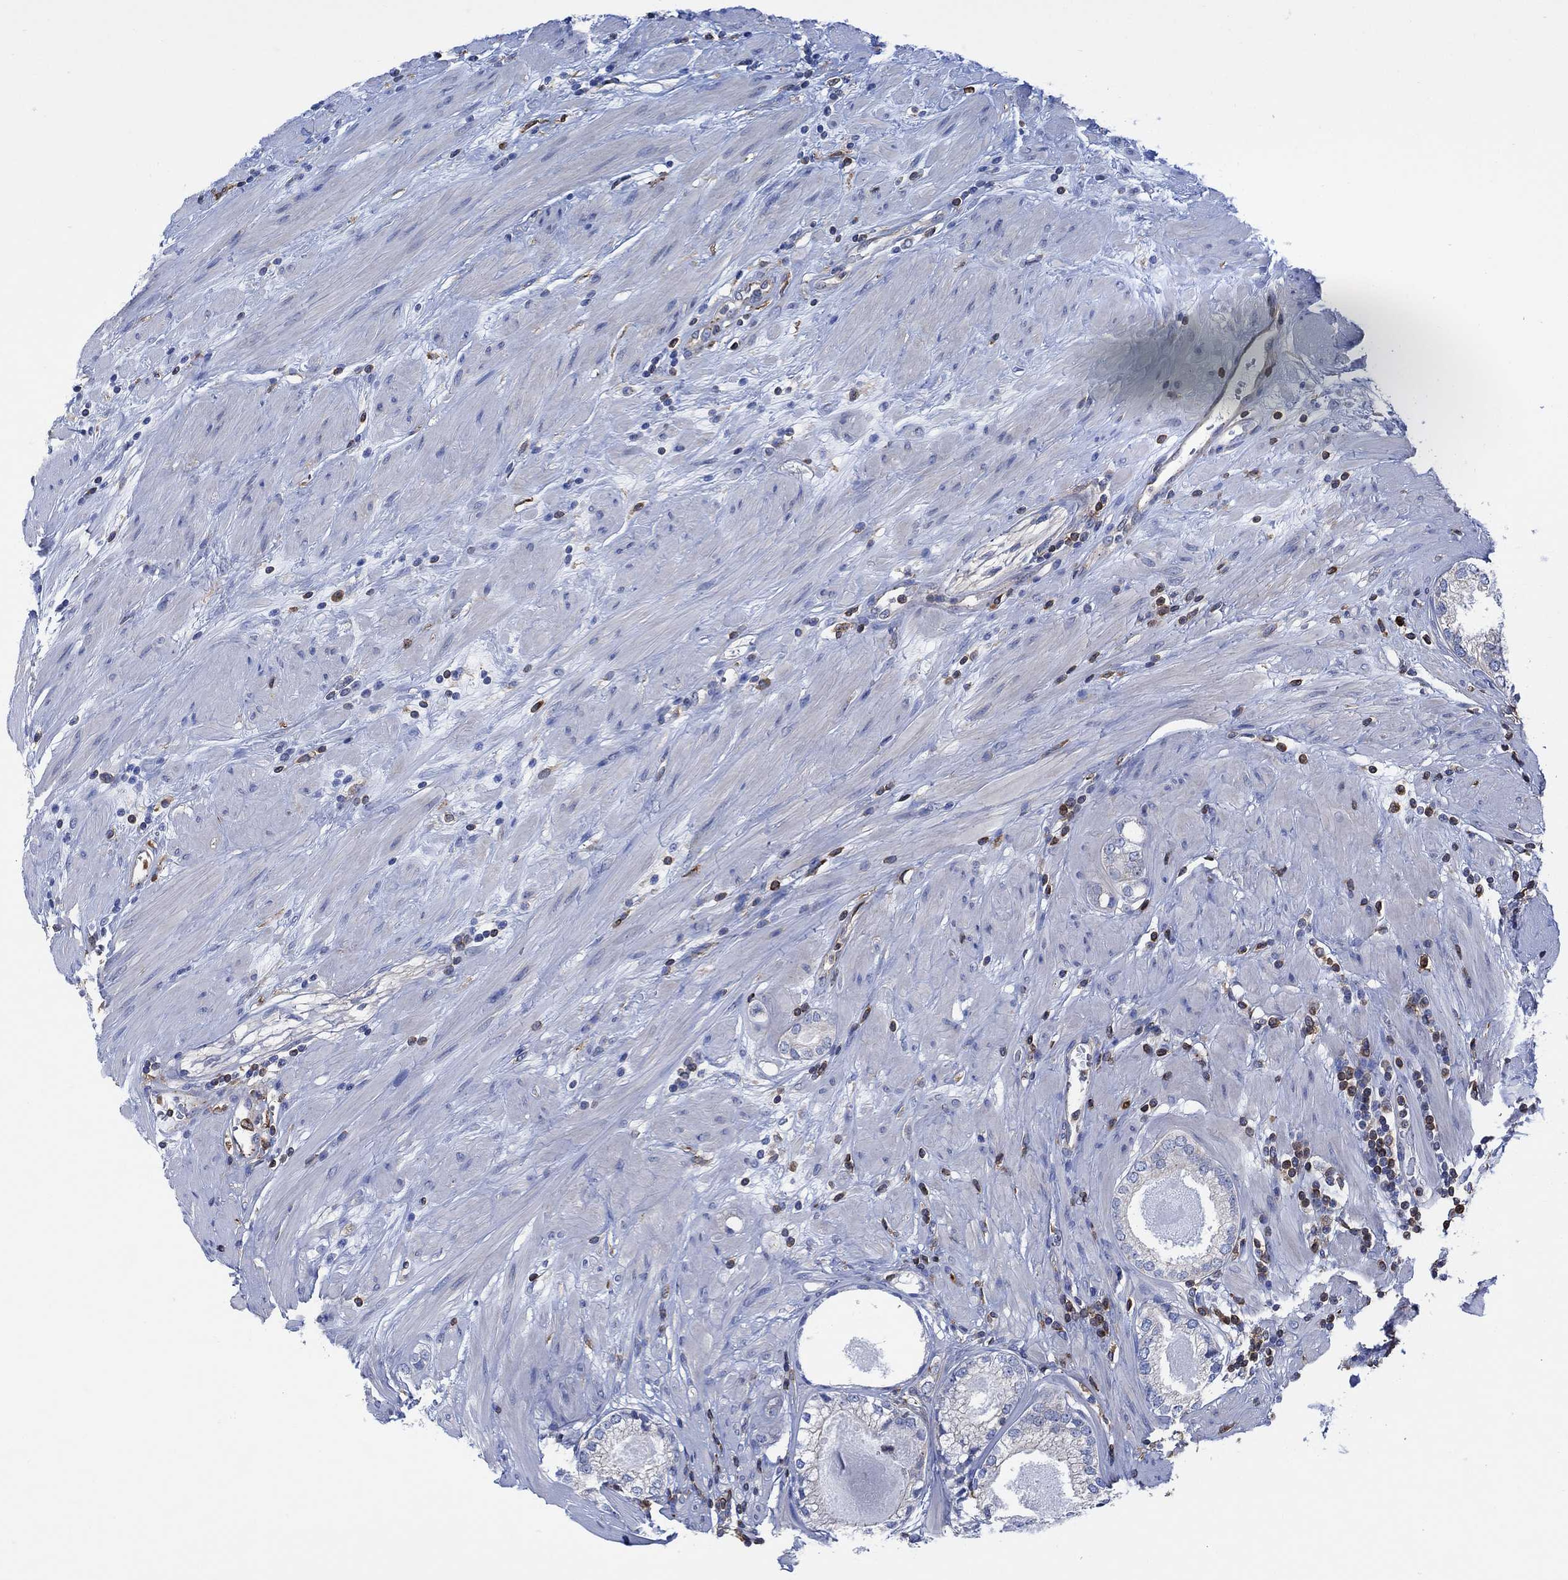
{"staining": {"intensity": "negative", "quantity": "none", "location": "none"}, "tissue": "prostate cancer", "cell_type": "Tumor cells", "image_type": "cancer", "snomed": [{"axis": "morphology", "description": "Adenocarcinoma, High grade"}, {"axis": "topography", "description": "Prostate and seminal vesicle, NOS"}], "caption": "Immunohistochemical staining of human prostate cancer exhibits no significant expression in tumor cells. (Brightfield microscopy of DAB (3,3'-diaminobenzidine) IHC at high magnification).", "gene": "GBP5", "patient": {"sex": "male", "age": 62}}